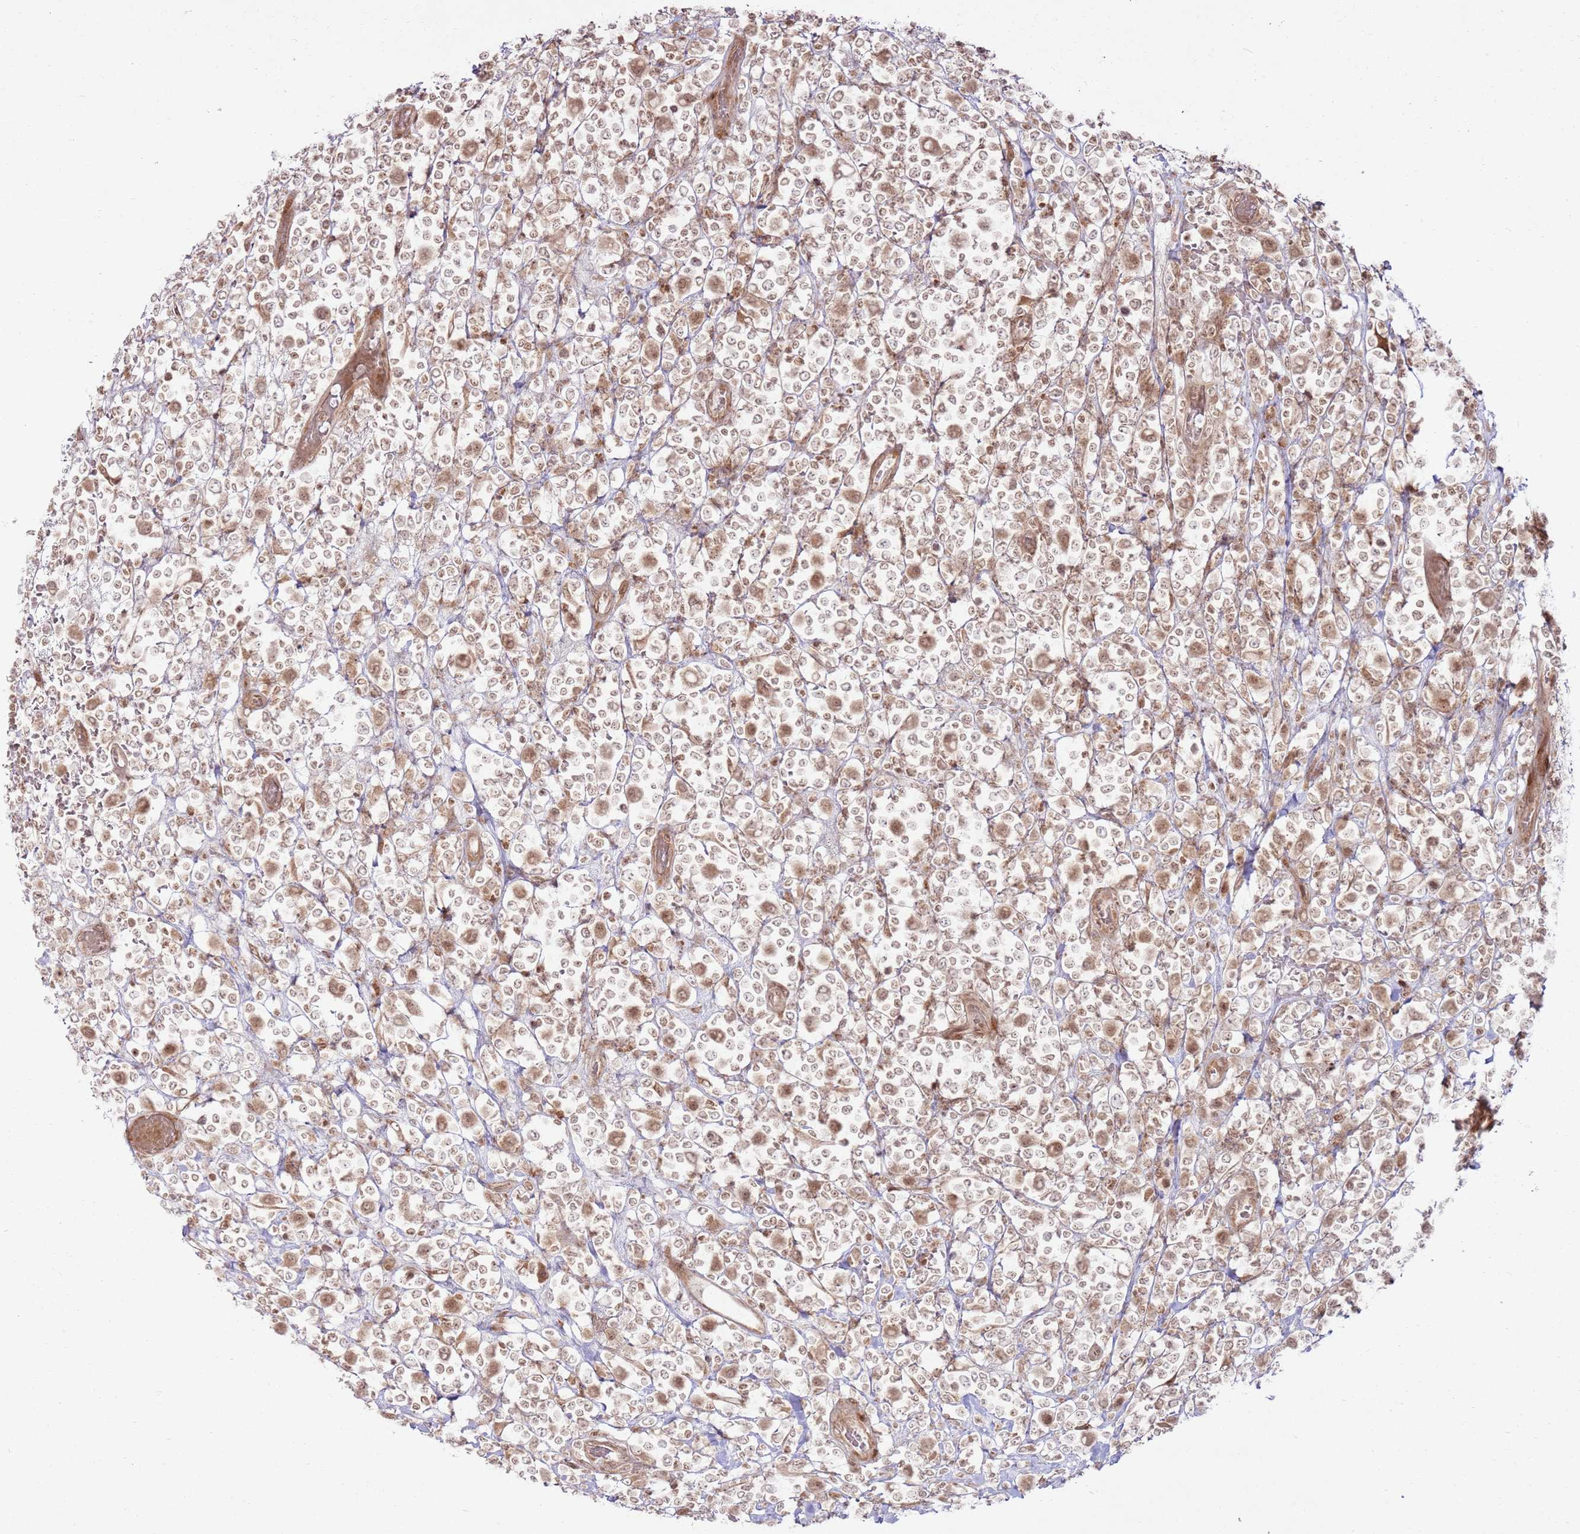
{"staining": {"intensity": "weak", "quantity": ">75%", "location": "nuclear"}, "tissue": "lymphoma", "cell_type": "Tumor cells", "image_type": "cancer", "snomed": [{"axis": "morphology", "description": "Malignant lymphoma, non-Hodgkin's type, High grade"}, {"axis": "topography", "description": "Colon"}], "caption": "This photomicrograph displays lymphoma stained with immunohistochemistry to label a protein in brown. The nuclear of tumor cells show weak positivity for the protein. Nuclei are counter-stained blue.", "gene": "KLHL36", "patient": {"sex": "female", "age": 53}}